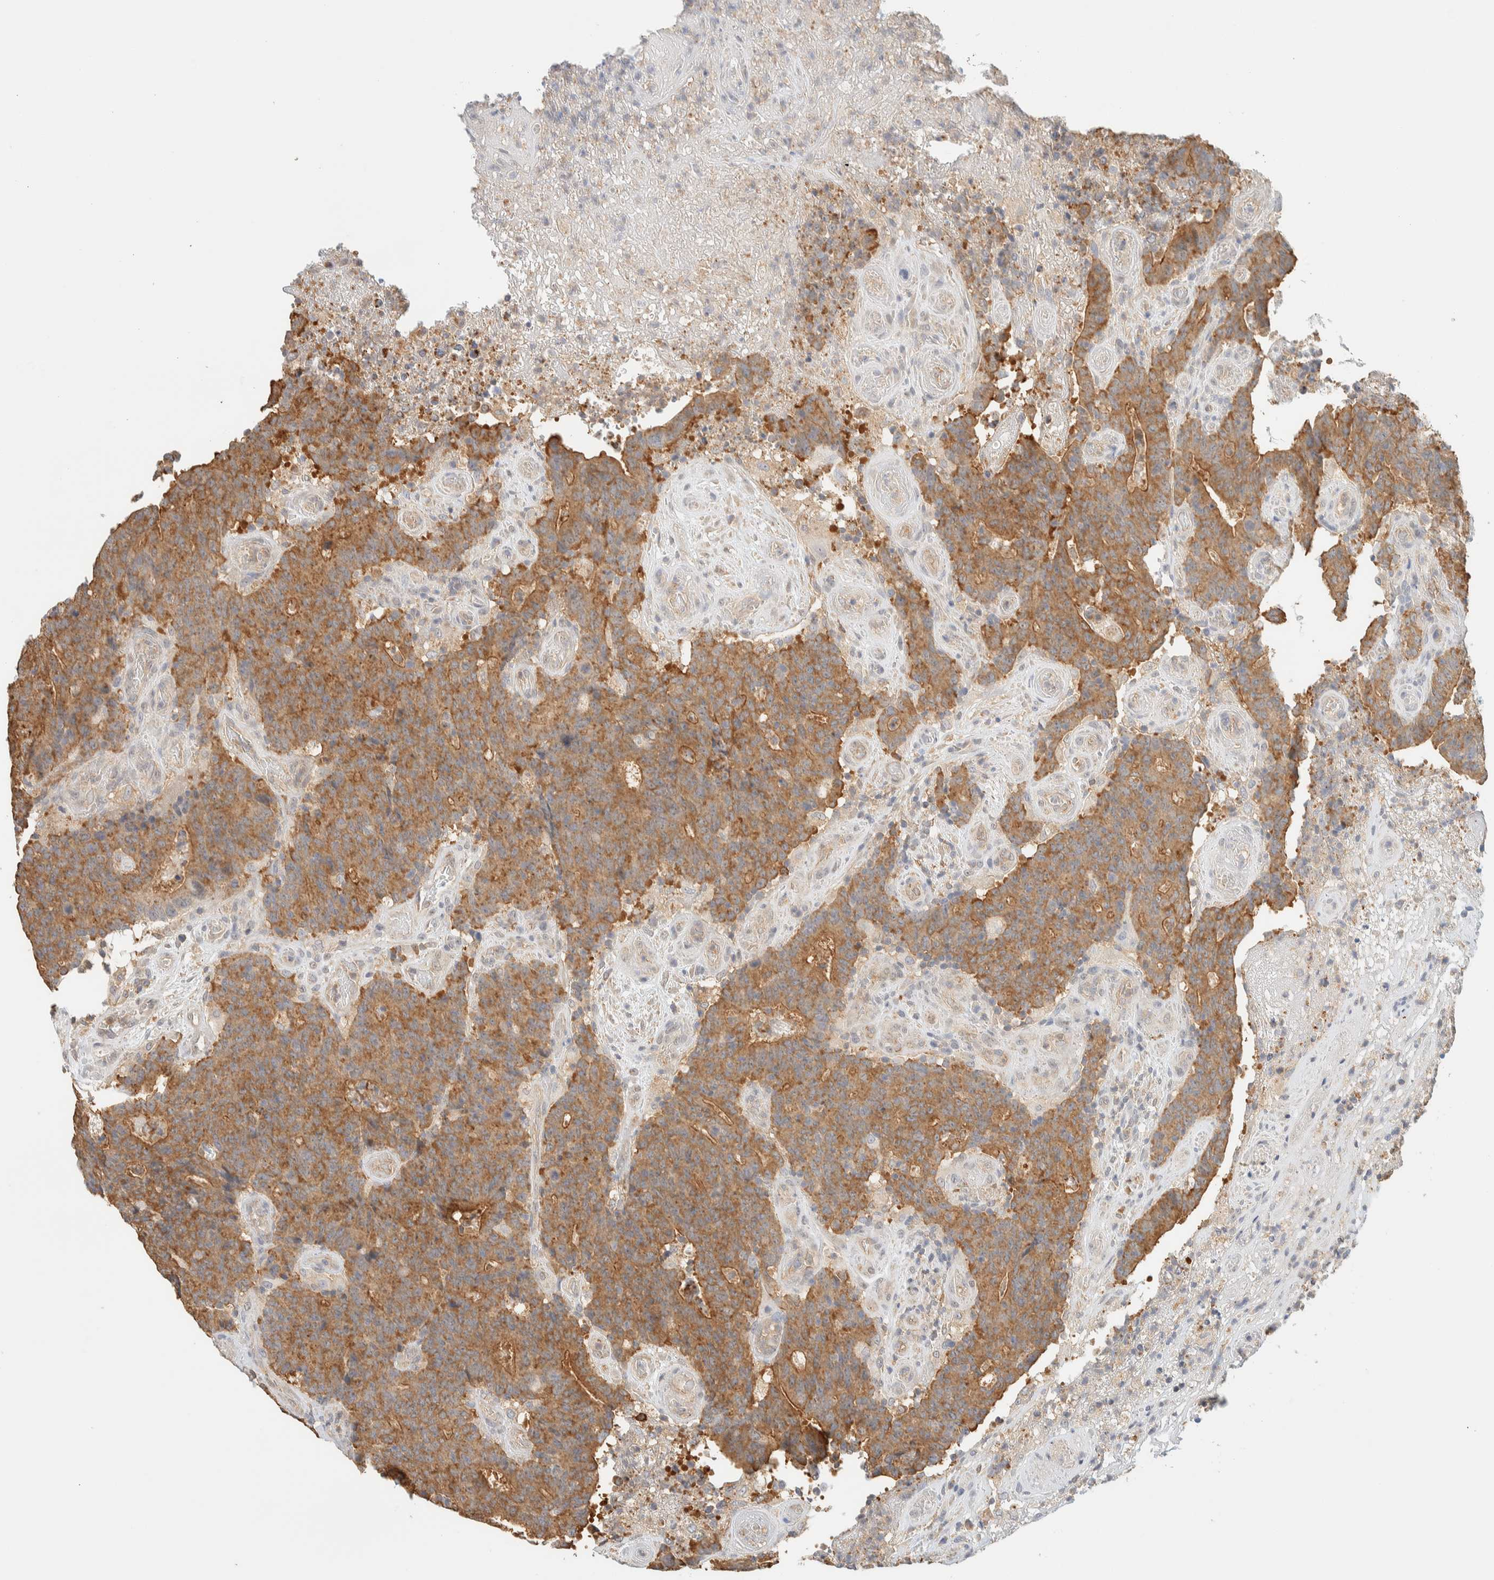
{"staining": {"intensity": "moderate", "quantity": ">75%", "location": "cytoplasmic/membranous"}, "tissue": "colorectal cancer", "cell_type": "Tumor cells", "image_type": "cancer", "snomed": [{"axis": "morphology", "description": "Normal tissue, NOS"}, {"axis": "morphology", "description": "Adenocarcinoma, NOS"}, {"axis": "topography", "description": "Colon"}], "caption": "Approximately >75% of tumor cells in adenocarcinoma (colorectal) show moderate cytoplasmic/membranous protein positivity as visualized by brown immunohistochemical staining.", "gene": "TBC1D8B", "patient": {"sex": "female", "age": 75}}